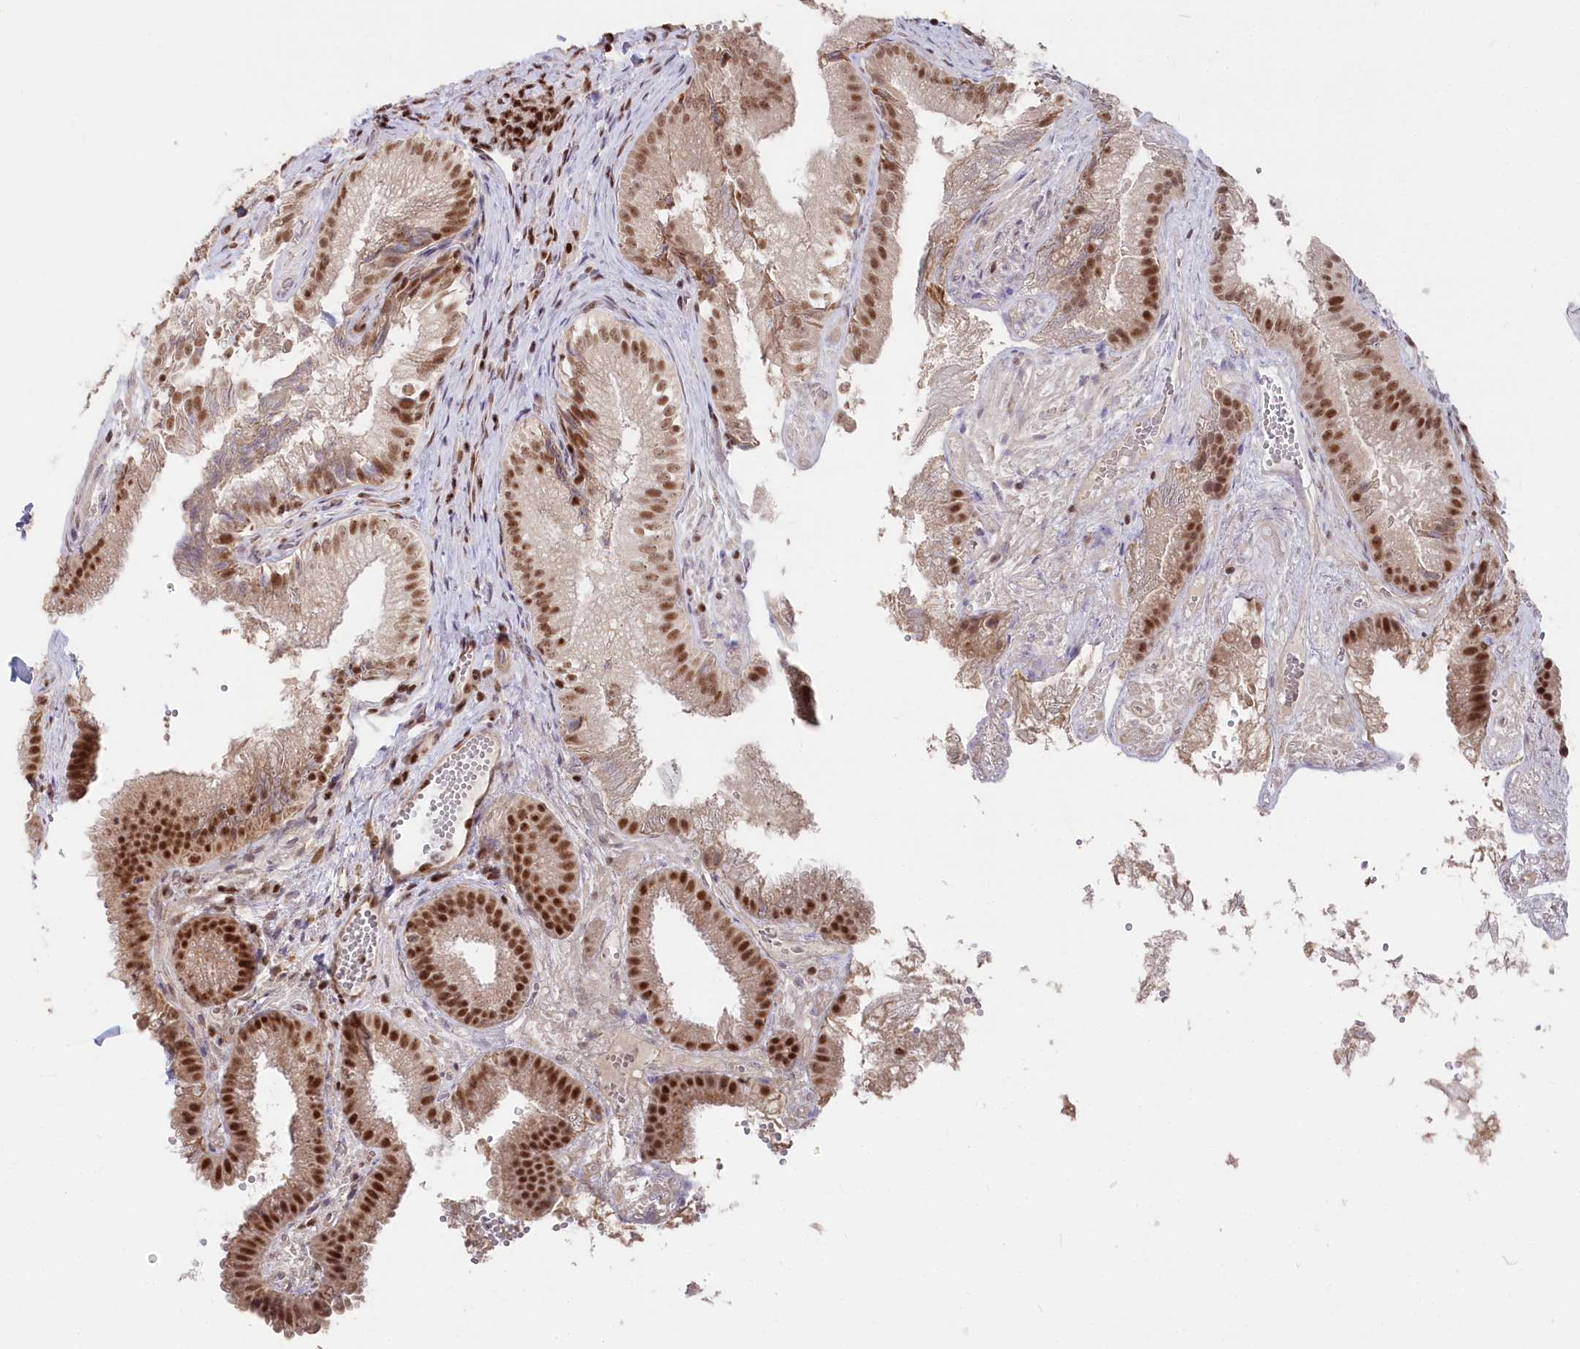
{"staining": {"intensity": "moderate", "quantity": ">75%", "location": "nuclear"}, "tissue": "gallbladder", "cell_type": "Glandular cells", "image_type": "normal", "snomed": [{"axis": "morphology", "description": "Normal tissue, NOS"}, {"axis": "topography", "description": "Gallbladder"}], "caption": "This image reveals immunohistochemistry staining of benign human gallbladder, with medium moderate nuclear positivity in about >75% of glandular cells.", "gene": "CGGBP1", "patient": {"sex": "female", "age": 30}}